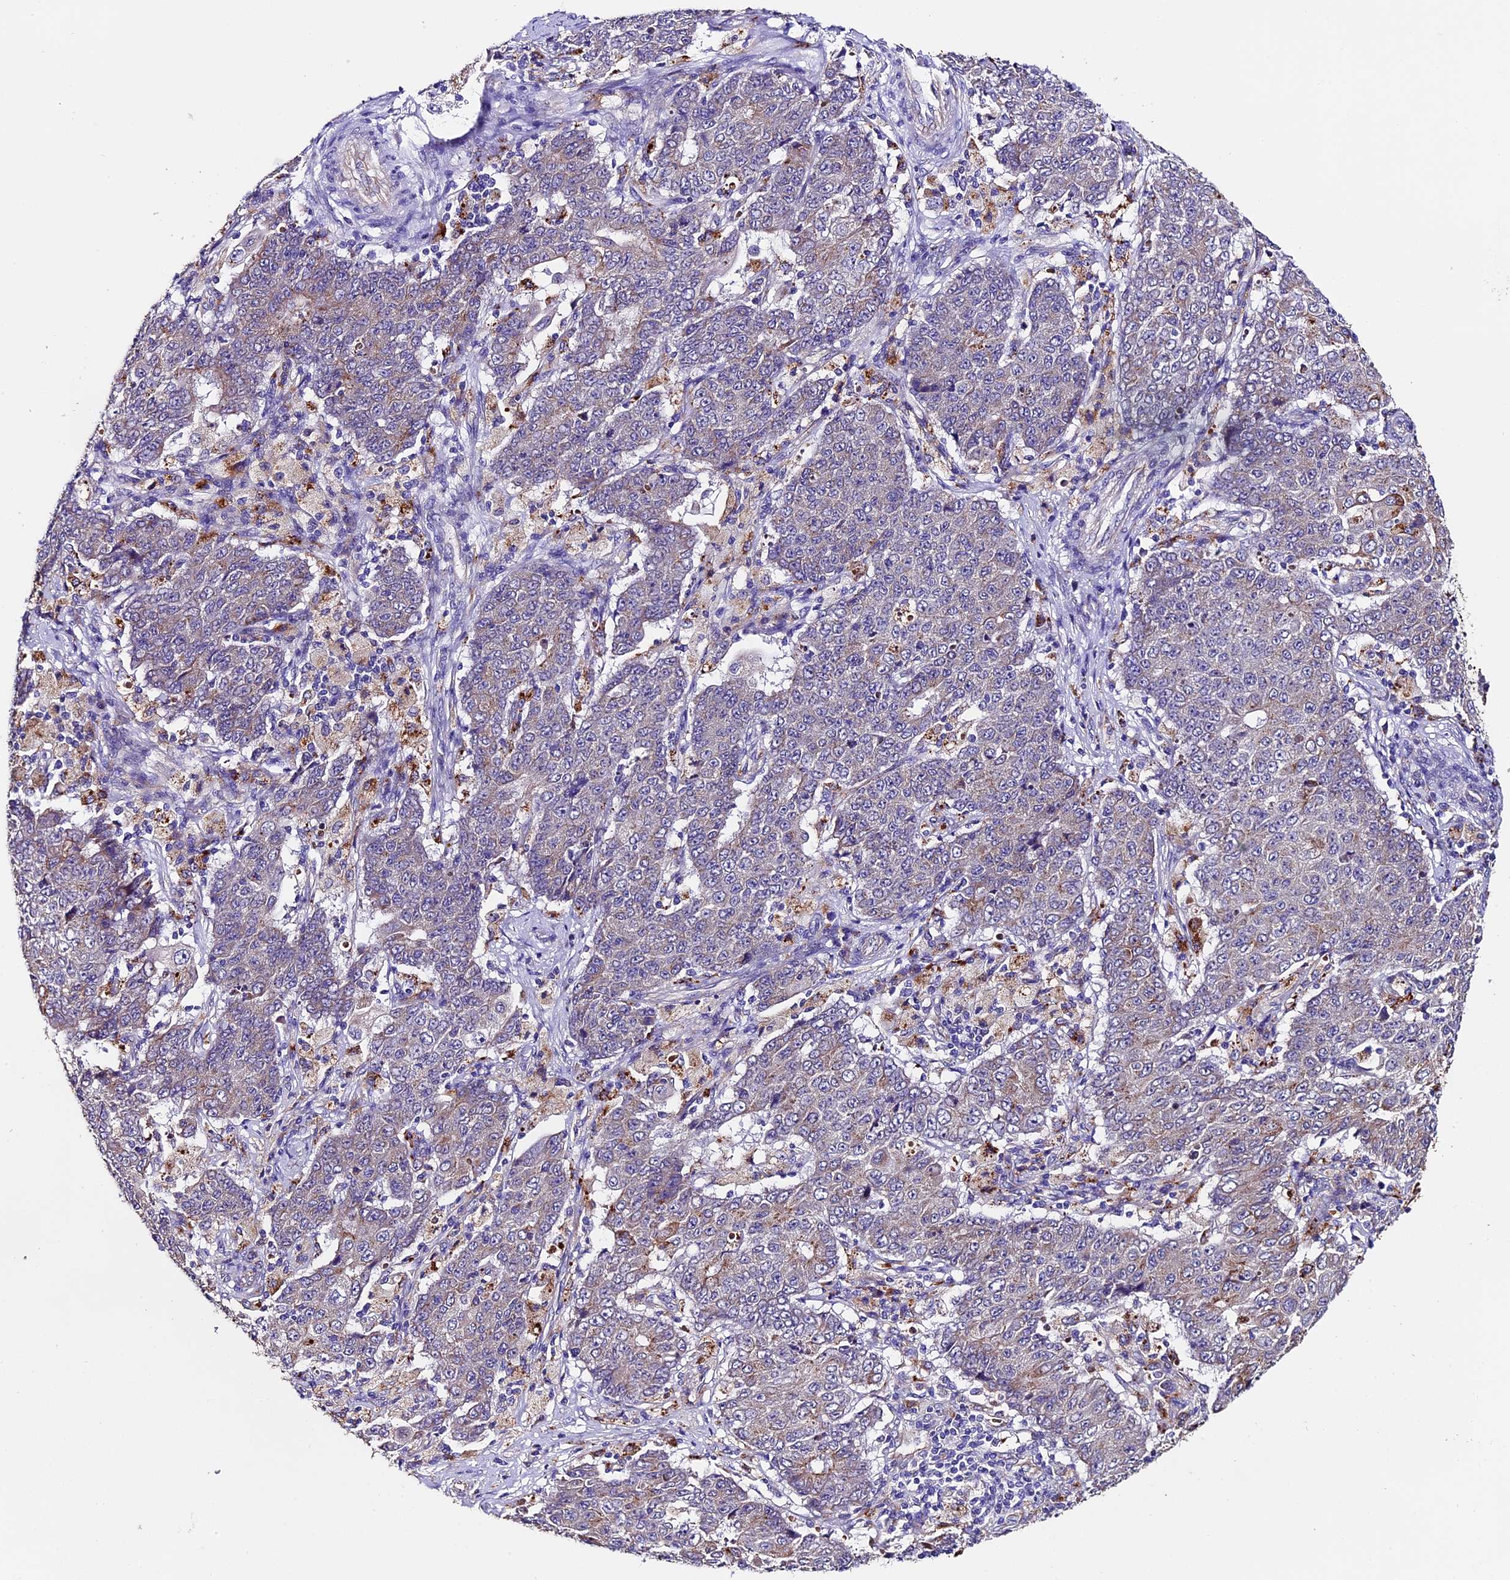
{"staining": {"intensity": "moderate", "quantity": "<25%", "location": "cytoplasmic/membranous"}, "tissue": "ovarian cancer", "cell_type": "Tumor cells", "image_type": "cancer", "snomed": [{"axis": "morphology", "description": "Carcinoma, endometroid"}, {"axis": "topography", "description": "Ovary"}], "caption": "Moderate cytoplasmic/membranous positivity for a protein is appreciated in about <25% of tumor cells of endometroid carcinoma (ovarian) using IHC.", "gene": "CLN5", "patient": {"sex": "female", "age": 42}}